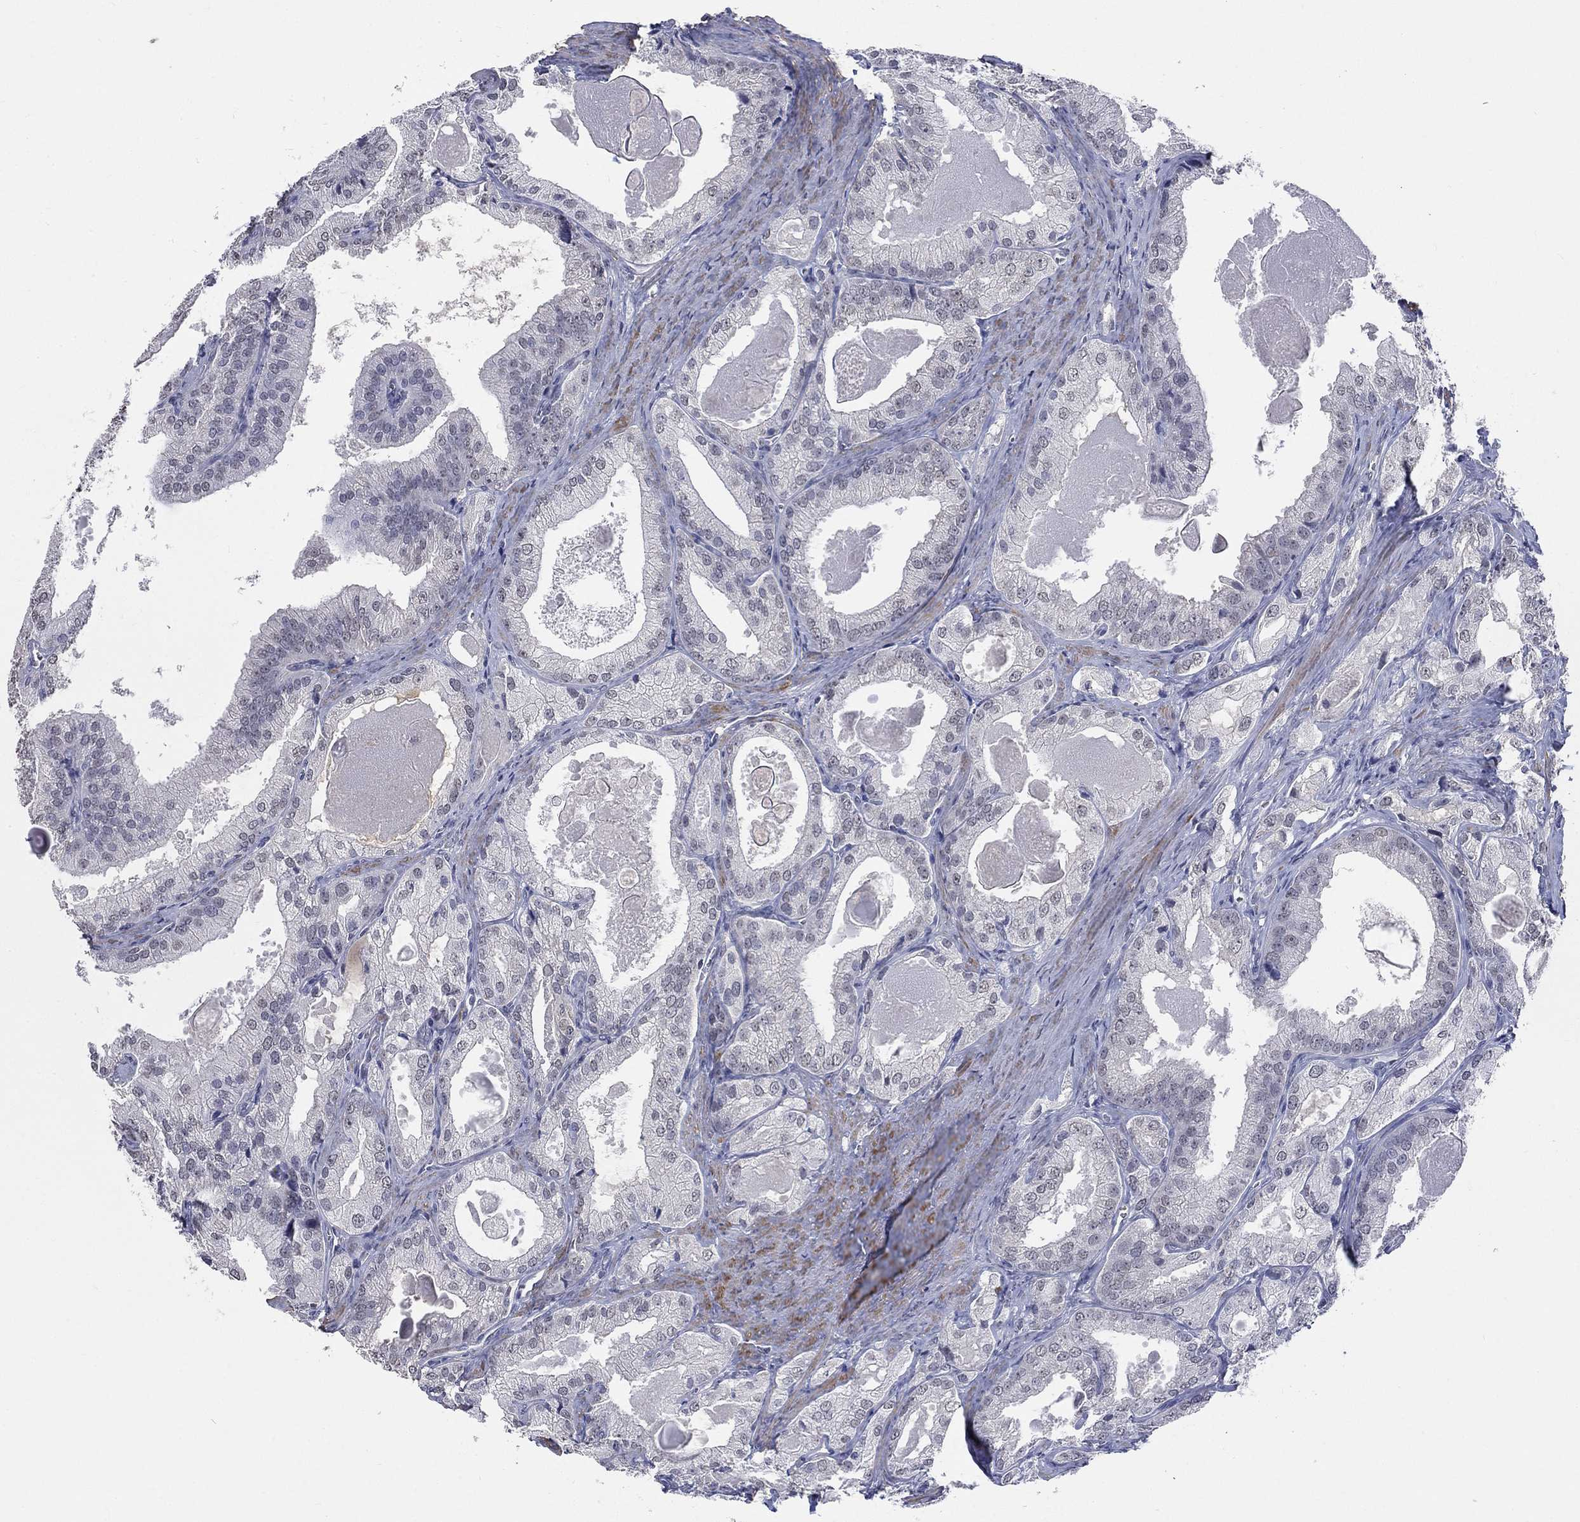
{"staining": {"intensity": "negative", "quantity": "none", "location": "none"}, "tissue": "prostate cancer", "cell_type": "Tumor cells", "image_type": "cancer", "snomed": [{"axis": "morphology", "description": "Adenocarcinoma, NOS"}, {"axis": "morphology", "description": "Adenocarcinoma, High grade"}, {"axis": "topography", "description": "Prostate"}], "caption": "Tumor cells show no significant positivity in prostate adenocarcinoma (high-grade).", "gene": "ZBTB18", "patient": {"sex": "male", "age": 70}}